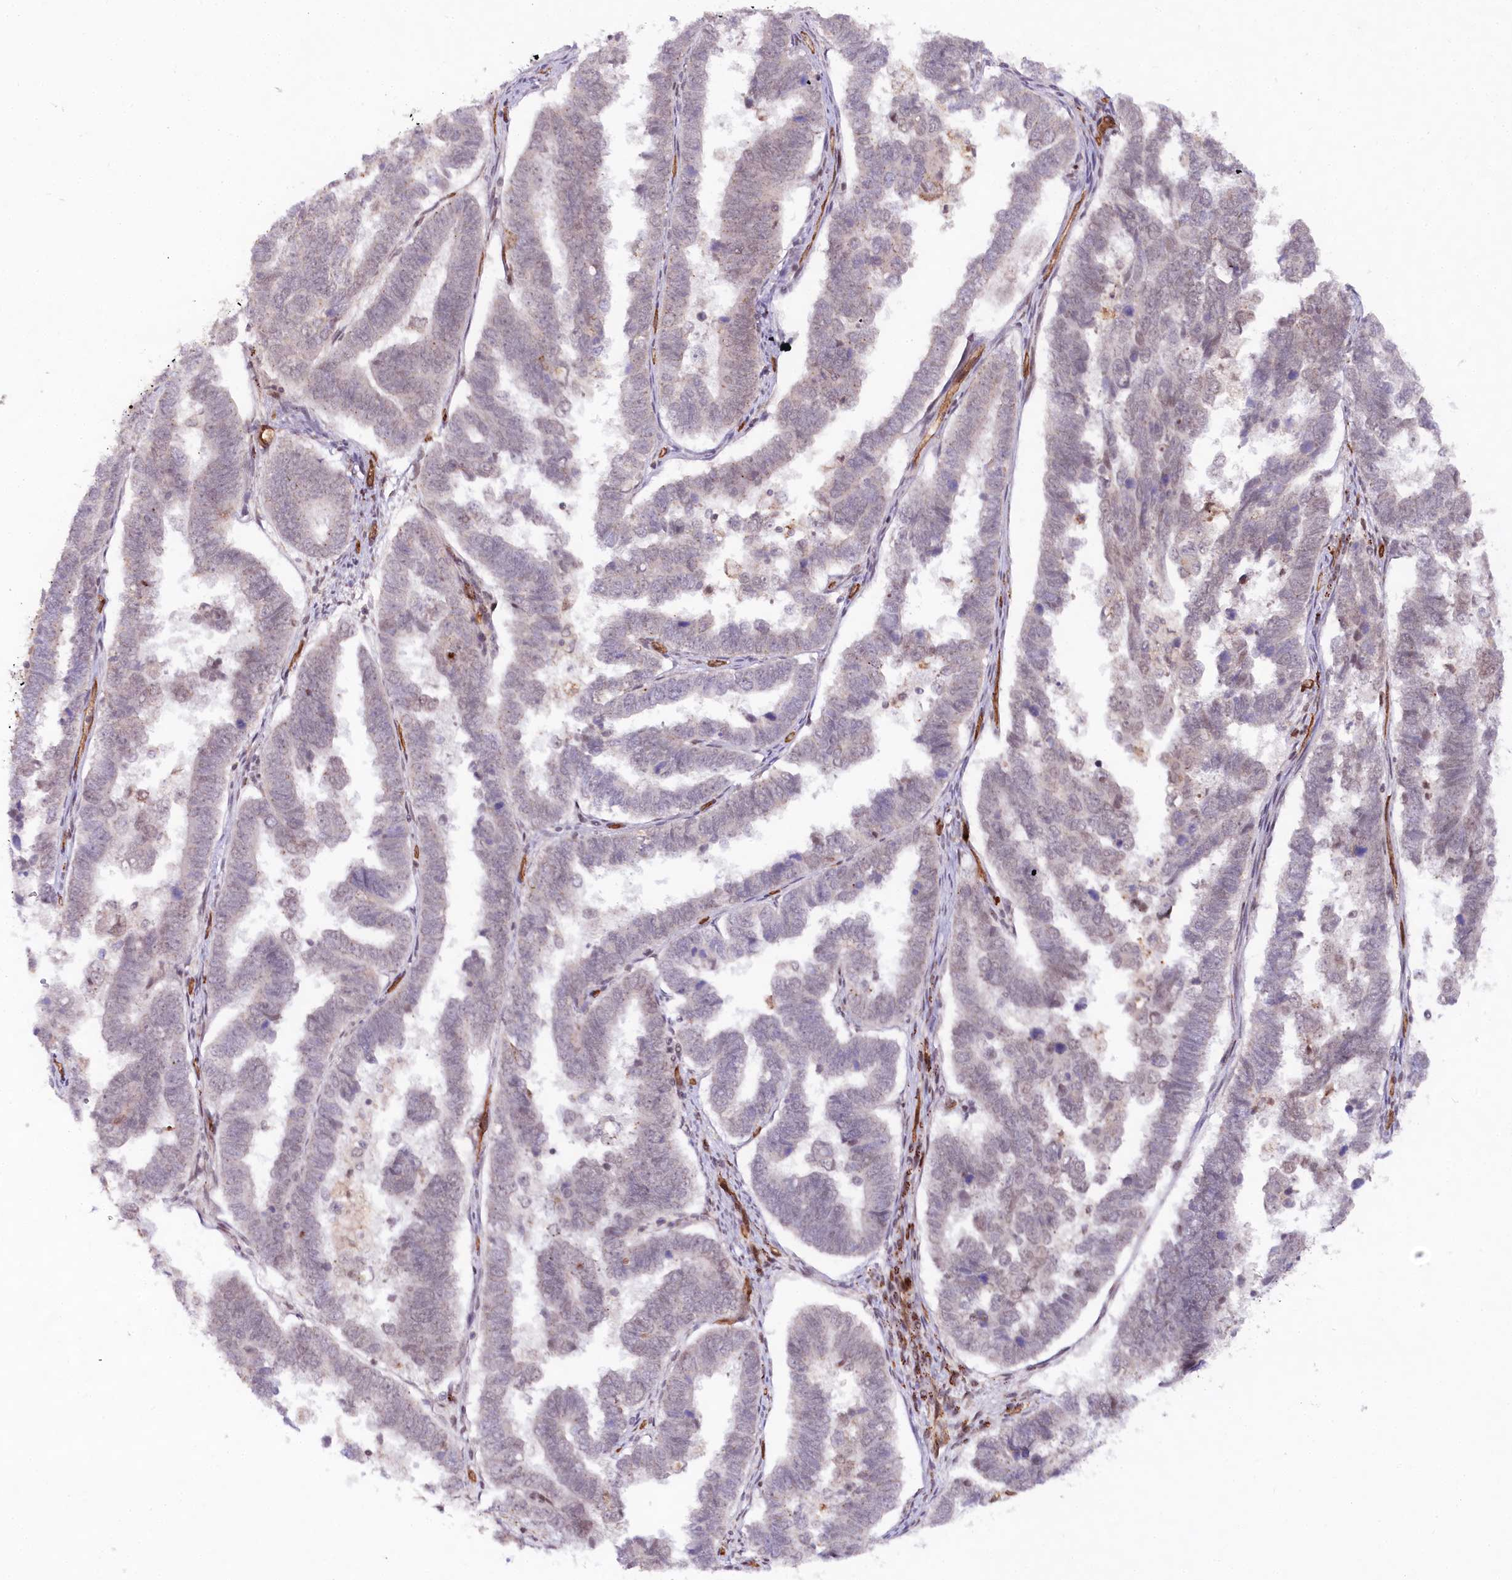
{"staining": {"intensity": "negative", "quantity": "none", "location": "none"}, "tissue": "endometrial cancer", "cell_type": "Tumor cells", "image_type": "cancer", "snomed": [{"axis": "morphology", "description": "Adenocarcinoma, NOS"}, {"axis": "topography", "description": "Endometrium"}], "caption": "Protein analysis of adenocarcinoma (endometrial) demonstrates no significant positivity in tumor cells.", "gene": "COPG1", "patient": {"sex": "female", "age": 75}}